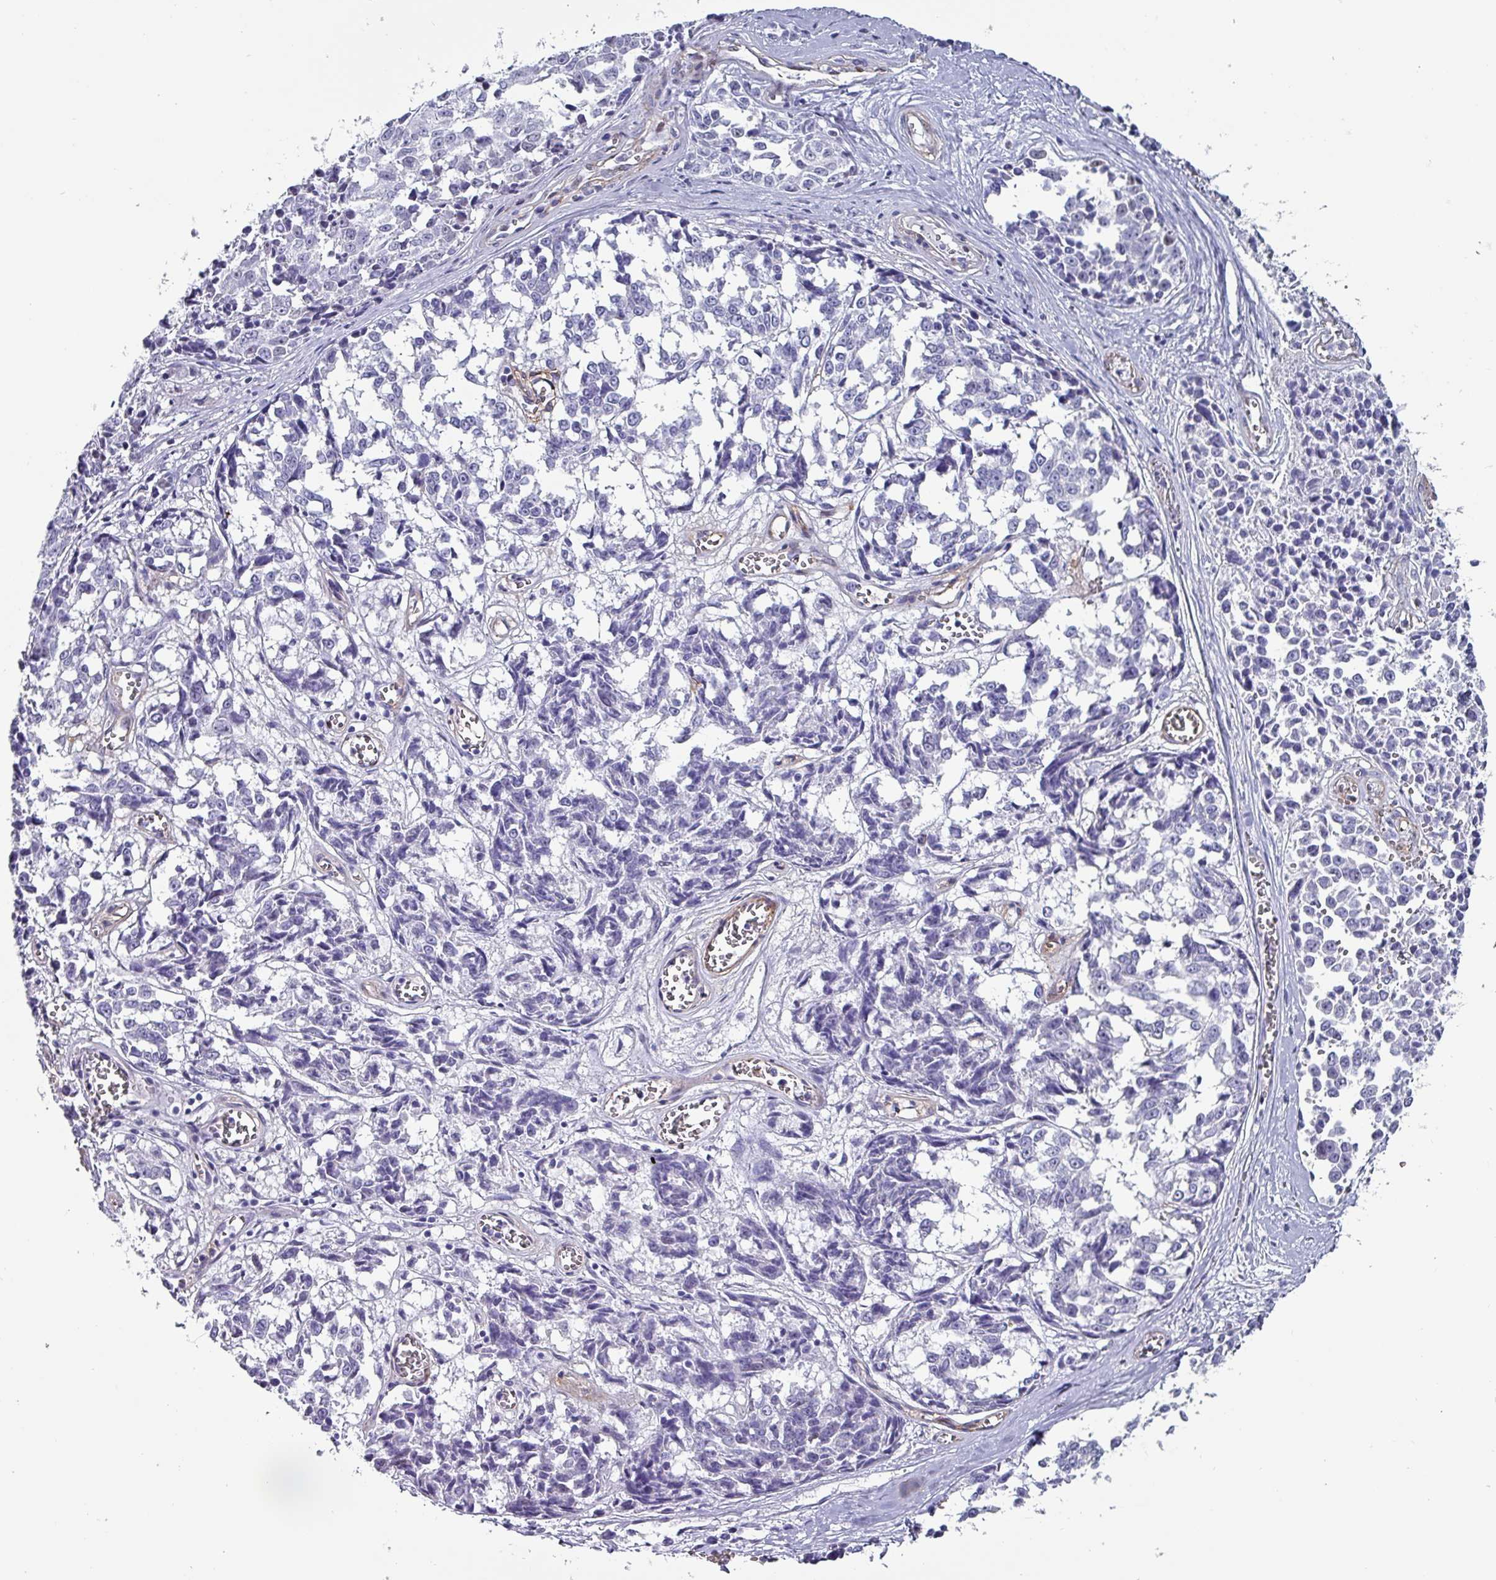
{"staining": {"intensity": "negative", "quantity": "none", "location": "none"}, "tissue": "melanoma", "cell_type": "Tumor cells", "image_type": "cancer", "snomed": [{"axis": "morphology", "description": "Malignant melanoma, NOS"}, {"axis": "topography", "description": "Skin"}], "caption": "Immunohistochemistry (IHC) micrograph of malignant melanoma stained for a protein (brown), which shows no expression in tumor cells.", "gene": "ZNF816-ZNF321P", "patient": {"sex": "female", "age": 64}}